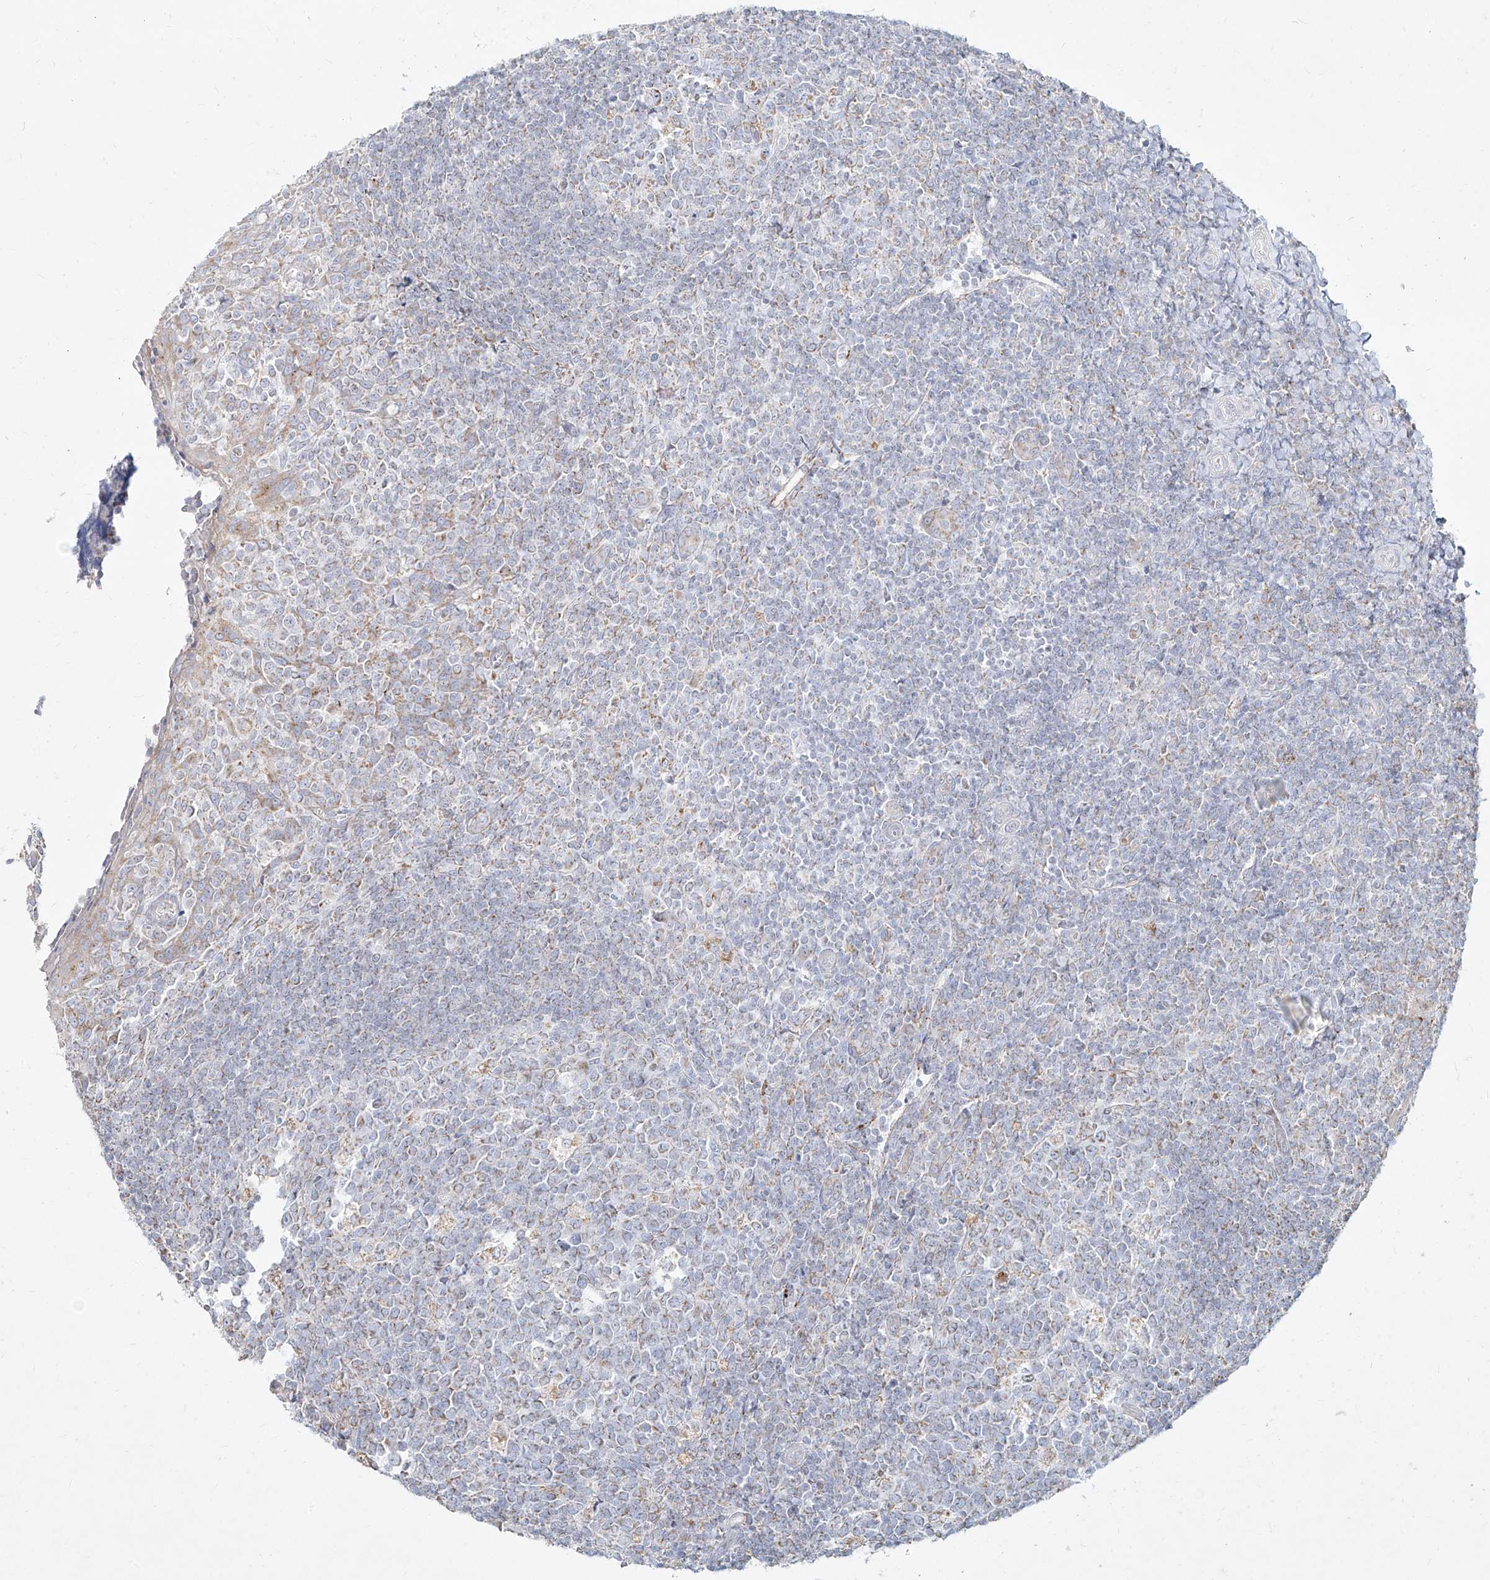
{"staining": {"intensity": "weak", "quantity": "<25%", "location": "cytoplasmic/membranous"}, "tissue": "tonsil", "cell_type": "Germinal center cells", "image_type": "normal", "snomed": [{"axis": "morphology", "description": "Normal tissue, NOS"}, {"axis": "topography", "description": "Tonsil"}], "caption": "High power microscopy image of an immunohistochemistry (IHC) image of benign tonsil, revealing no significant staining in germinal center cells.", "gene": "MTX2", "patient": {"sex": "female", "age": 19}}